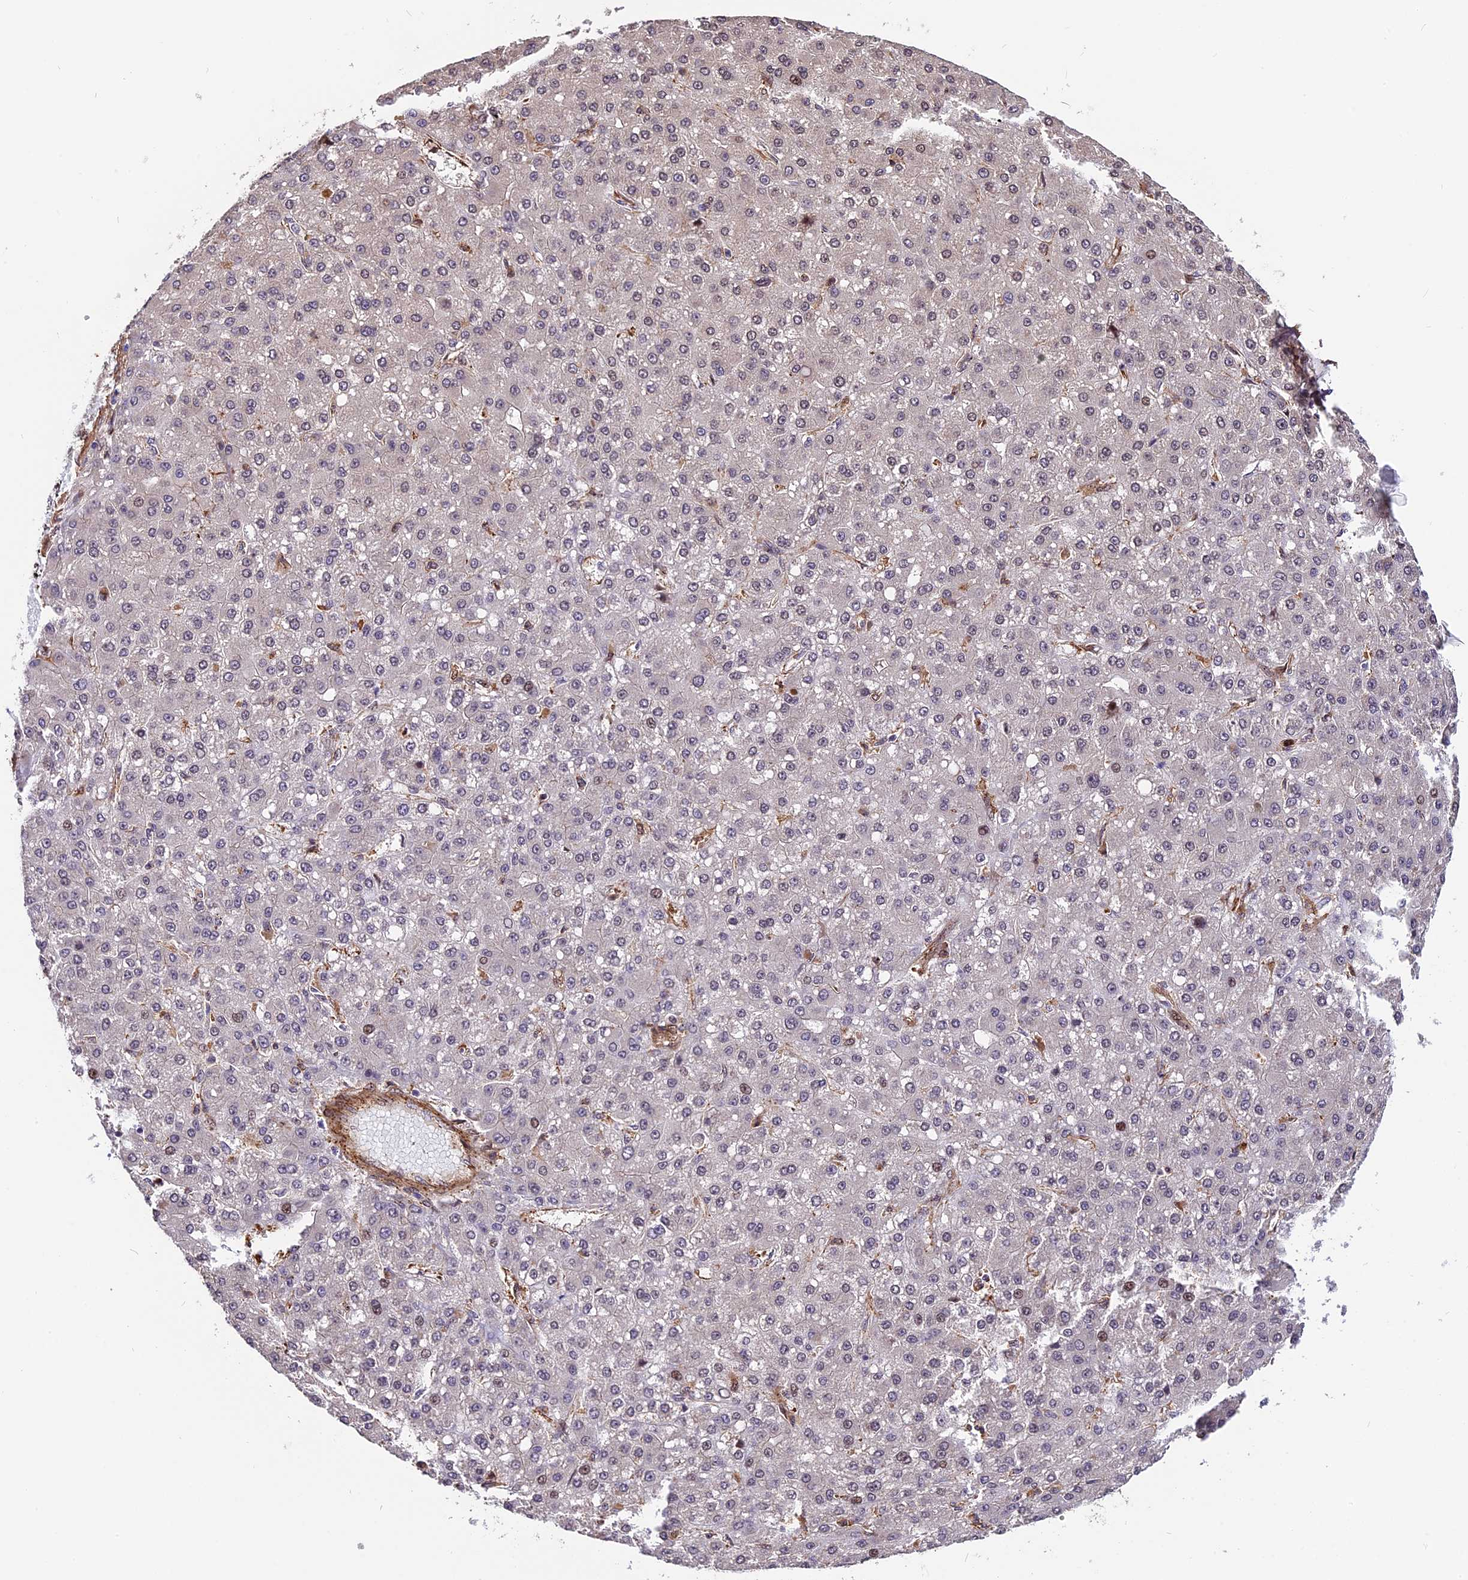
{"staining": {"intensity": "weak", "quantity": "<25%", "location": "nuclear"}, "tissue": "liver cancer", "cell_type": "Tumor cells", "image_type": "cancer", "snomed": [{"axis": "morphology", "description": "Carcinoma, Hepatocellular, NOS"}, {"axis": "topography", "description": "Liver"}], "caption": "This is an immunohistochemistry (IHC) image of liver hepatocellular carcinoma. There is no expression in tumor cells.", "gene": "HERPUD1", "patient": {"sex": "male", "age": 67}}